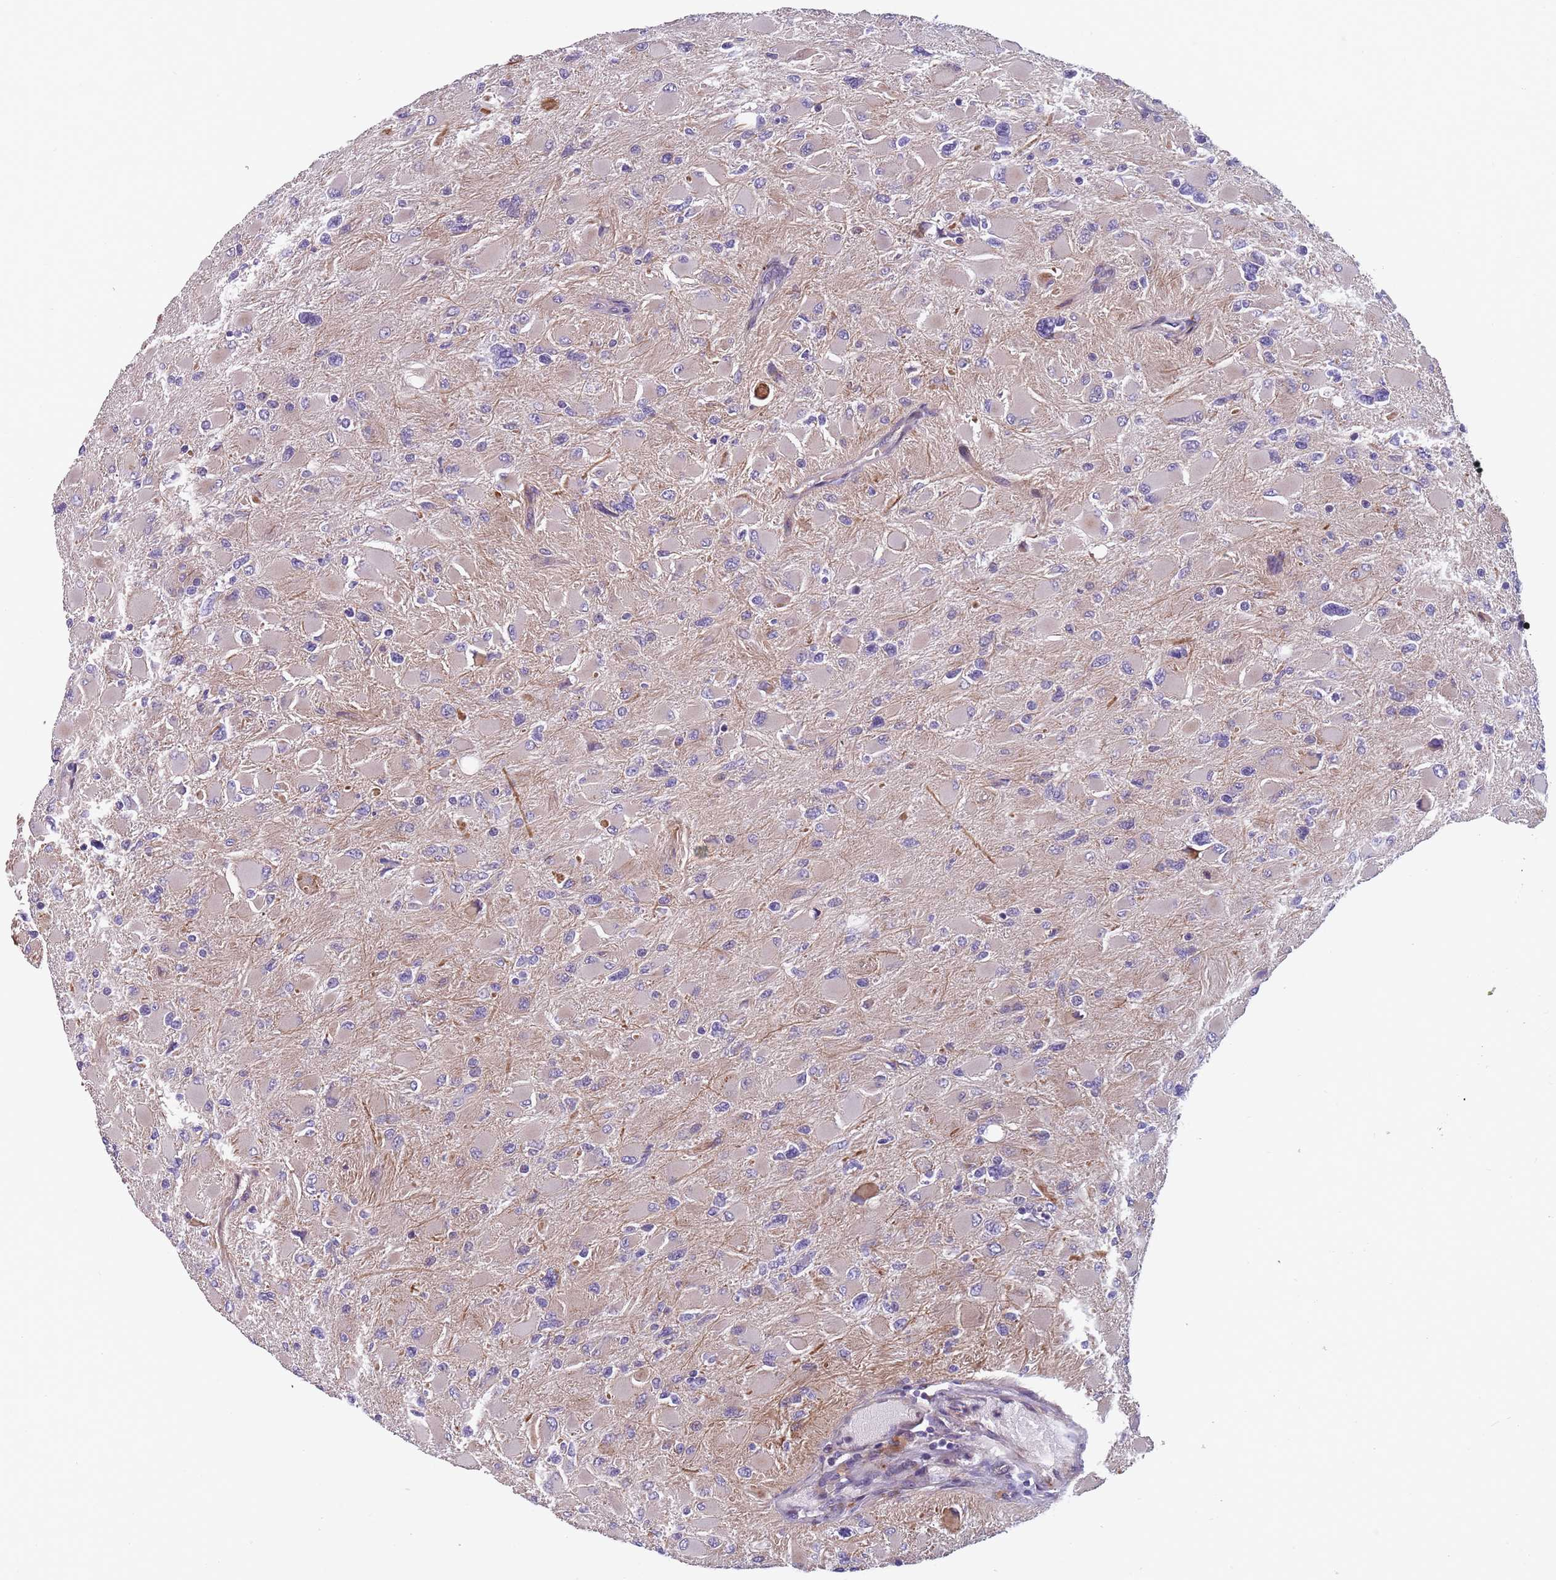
{"staining": {"intensity": "negative", "quantity": "none", "location": "none"}, "tissue": "glioma", "cell_type": "Tumor cells", "image_type": "cancer", "snomed": [{"axis": "morphology", "description": "Glioma, malignant, High grade"}, {"axis": "topography", "description": "Cerebral cortex"}], "caption": "The image demonstrates no significant staining in tumor cells of glioma. (DAB immunohistochemistry (IHC), high magnification).", "gene": "FAM83F", "patient": {"sex": "female", "age": 36}}